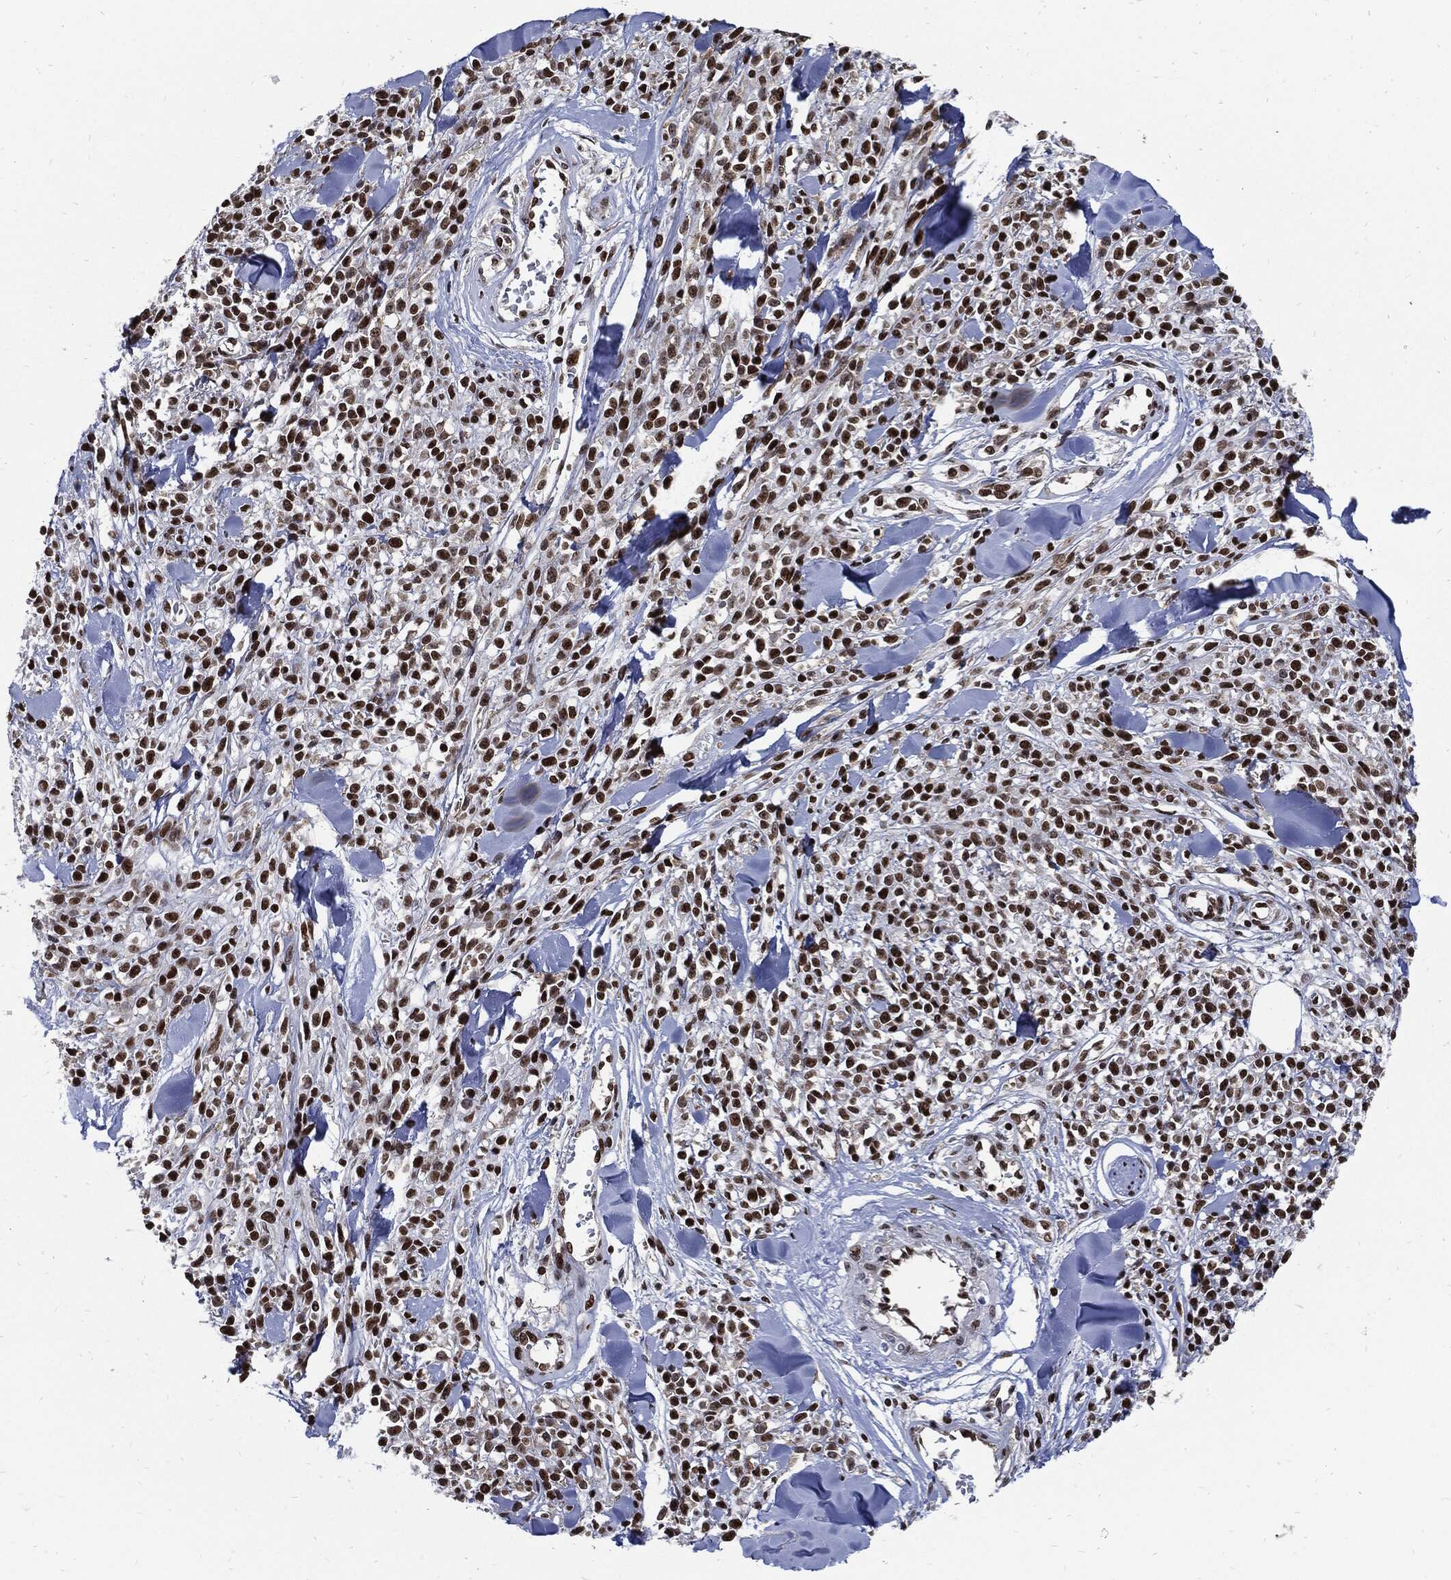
{"staining": {"intensity": "strong", "quantity": ">75%", "location": "nuclear"}, "tissue": "melanoma", "cell_type": "Tumor cells", "image_type": "cancer", "snomed": [{"axis": "morphology", "description": "Malignant melanoma, NOS"}, {"axis": "topography", "description": "Skin"}, {"axis": "topography", "description": "Skin of trunk"}], "caption": "This is a micrograph of immunohistochemistry (IHC) staining of malignant melanoma, which shows strong positivity in the nuclear of tumor cells.", "gene": "TERF2", "patient": {"sex": "male", "age": 74}}